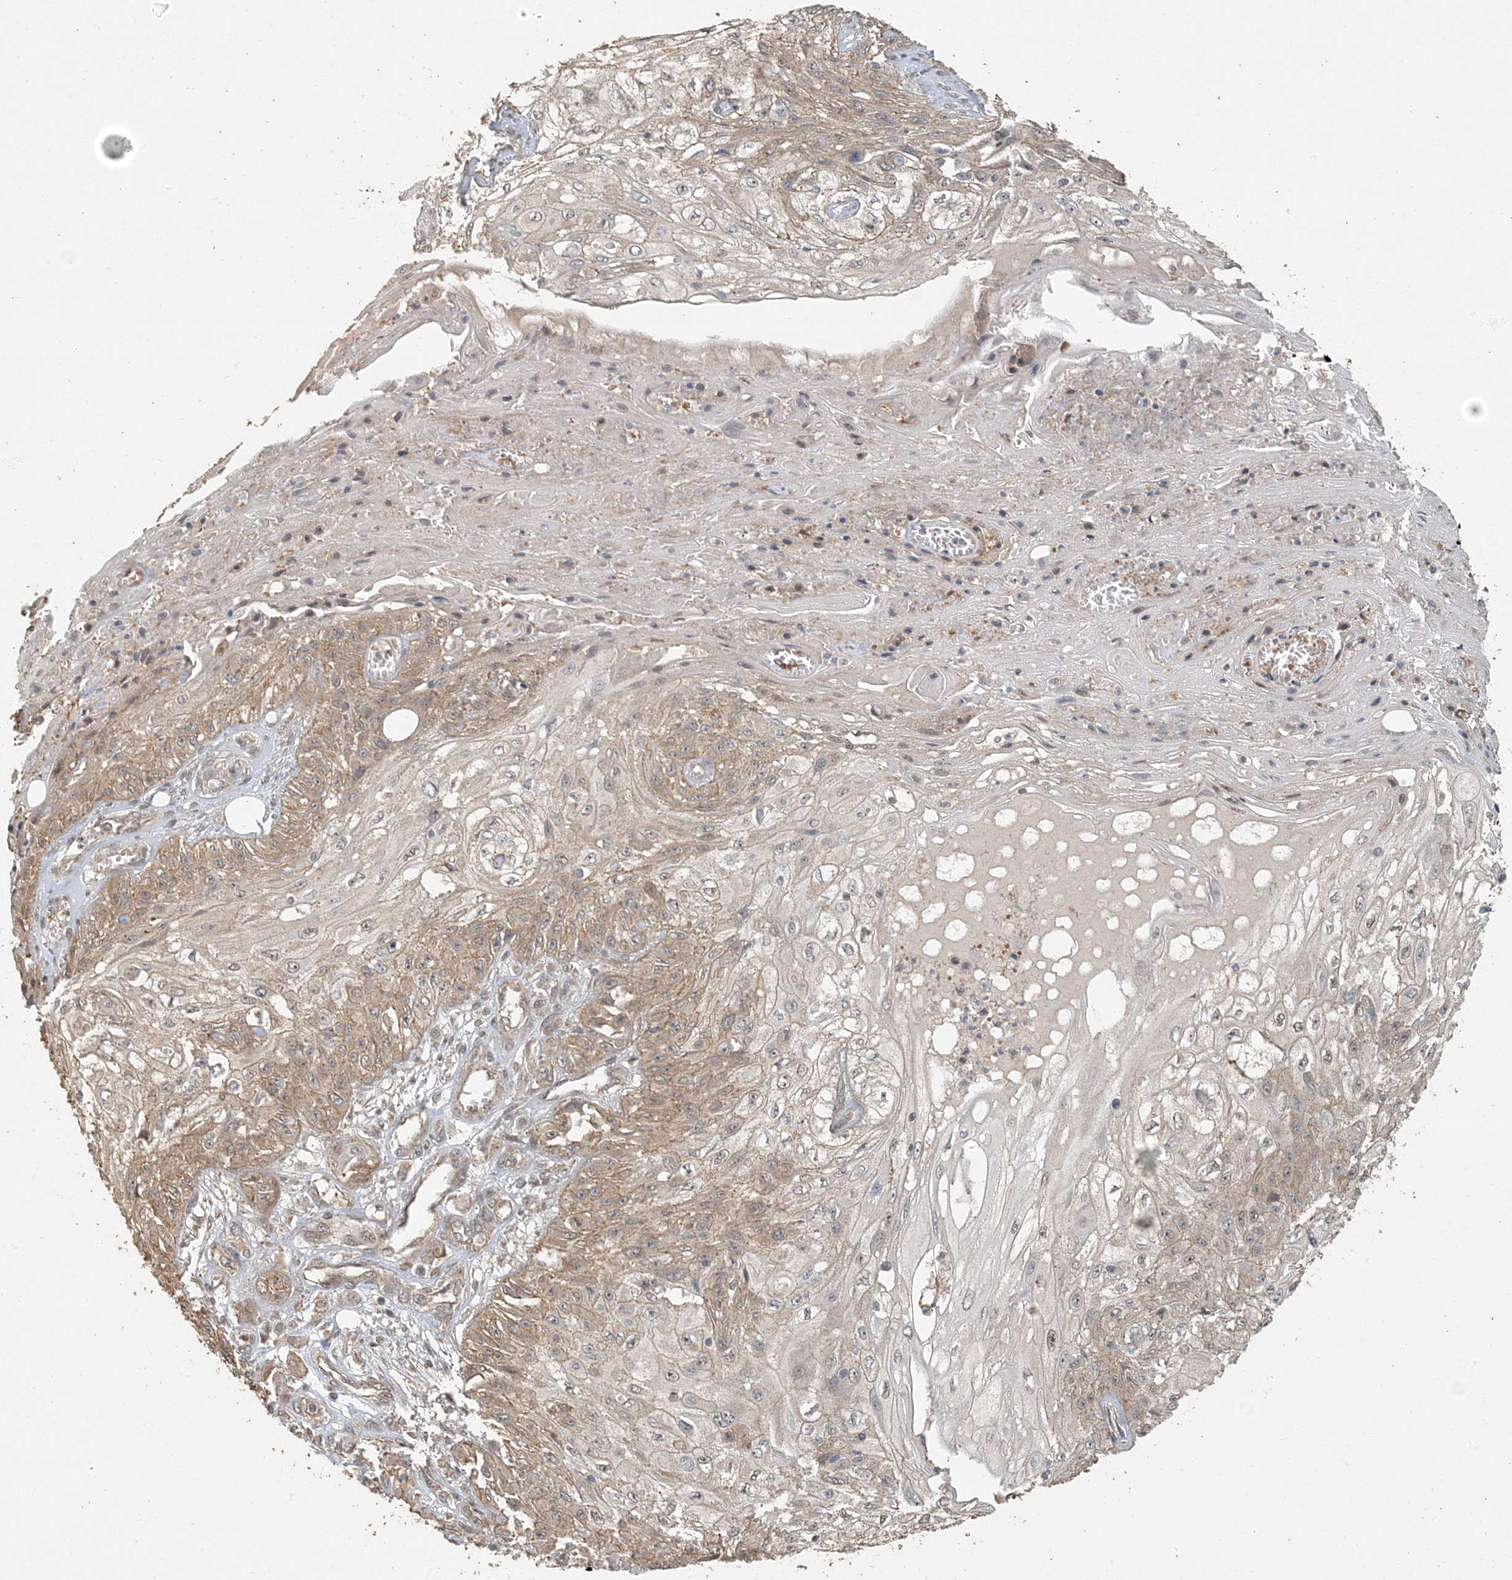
{"staining": {"intensity": "moderate", "quantity": "<25%", "location": "cytoplasmic/membranous"}, "tissue": "skin cancer", "cell_type": "Tumor cells", "image_type": "cancer", "snomed": [{"axis": "morphology", "description": "Squamous cell carcinoma, NOS"}, {"axis": "morphology", "description": "Squamous cell carcinoma, metastatic, NOS"}, {"axis": "topography", "description": "Skin"}, {"axis": "topography", "description": "Lymph node"}], "caption": "High-magnification brightfield microscopy of metastatic squamous cell carcinoma (skin) stained with DAB (3,3'-diaminobenzidine) (brown) and counterstained with hematoxylin (blue). tumor cells exhibit moderate cytoplasmic/membranous staining is identified in about<25% of cells. The protein of interest is shown in brown color, while the nuclei are stained blue.", "gene": "AK9", "patient": {"sex": "male", "age": 75}}